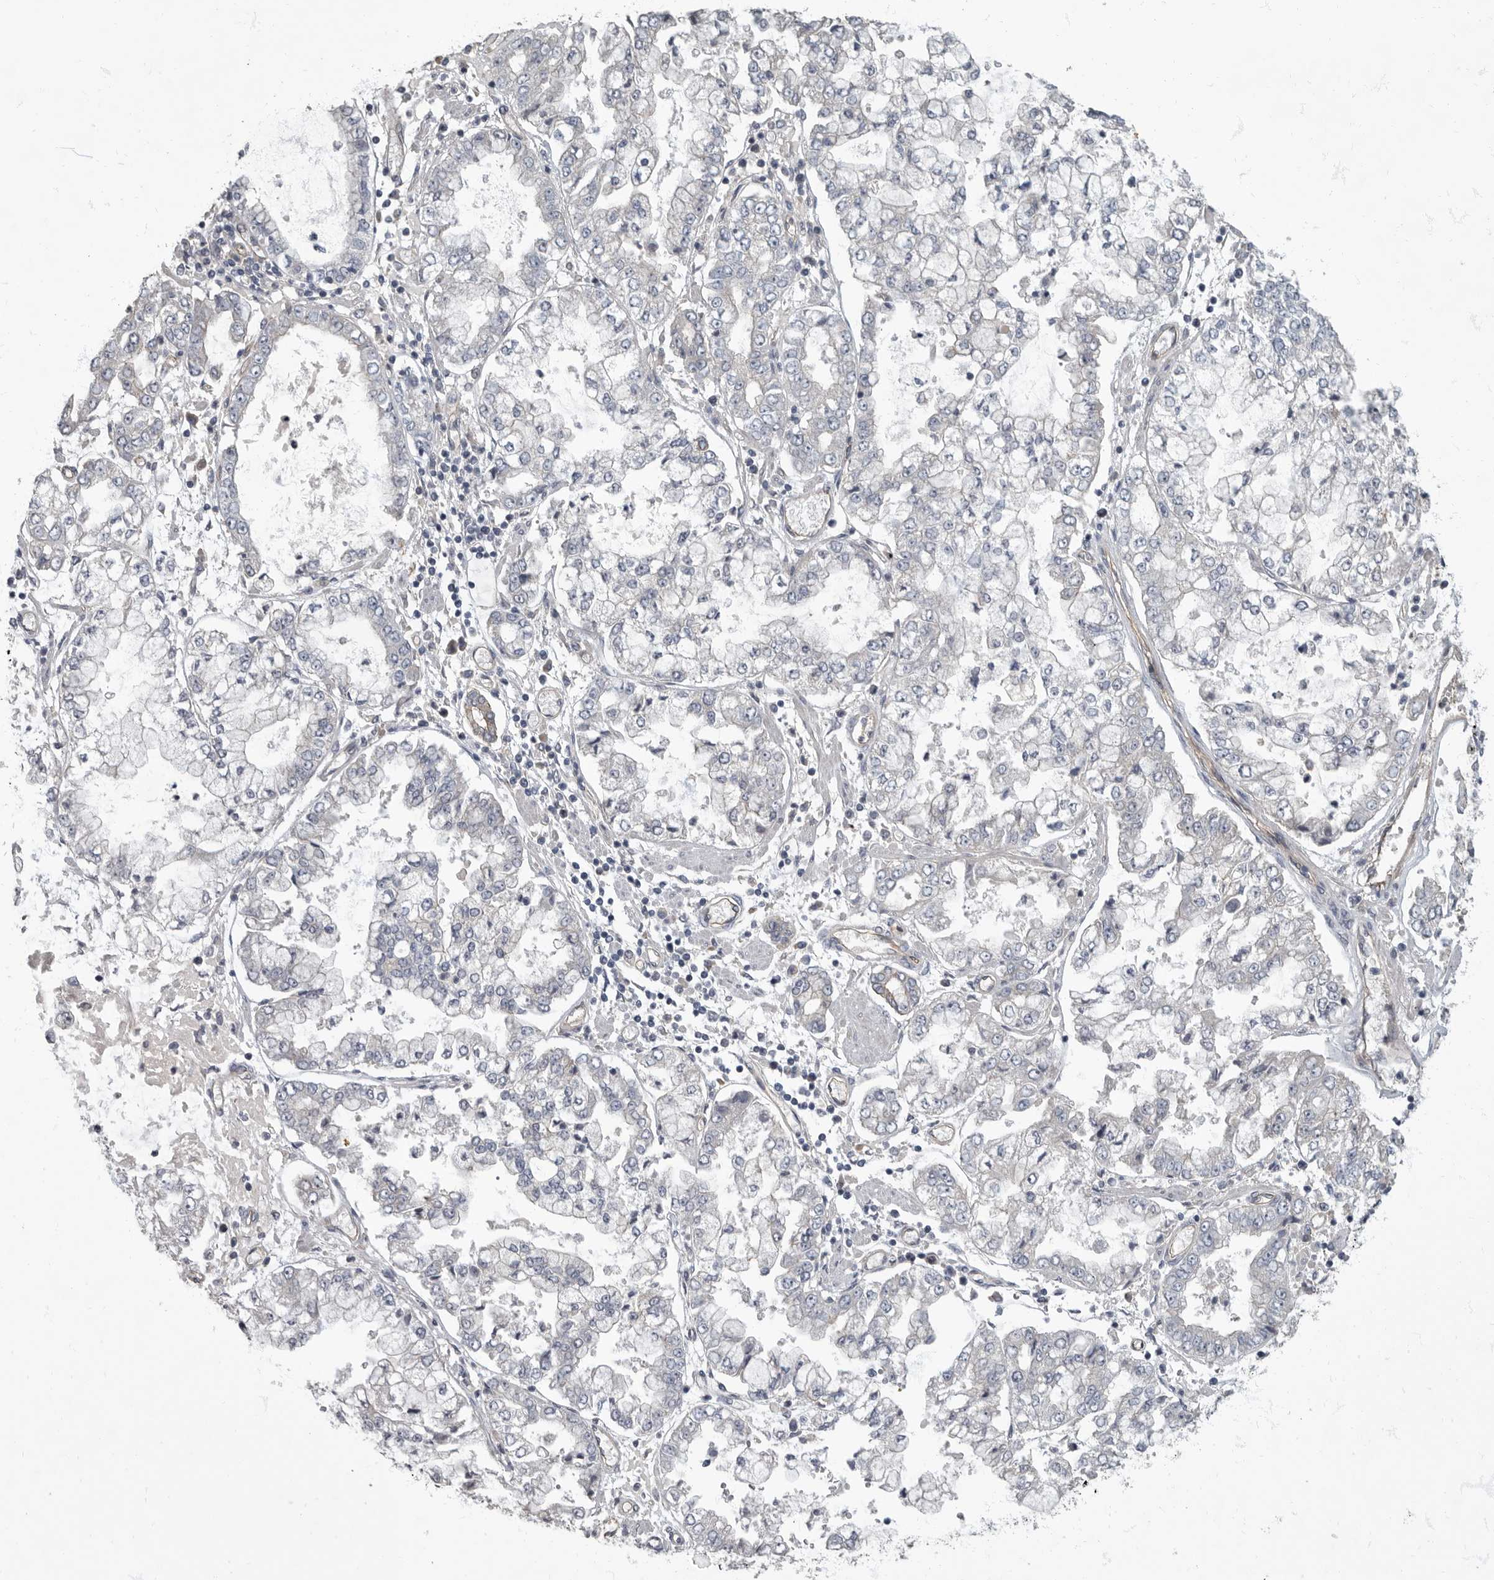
{"staining": {"intensity": "negative", "quantity": "none", "location": "none"}, "tissue": "stomach cancer", "cell_type": "Tumor cells", "image_type": "cancer", "snomed": [{"axis": "morphology", "description": "Adenocarcinoma, NOS"}, {"axis": "topography", "description": "Stomach"}], "caption": "Immunohistochemistry micrograph of neoplastic tissue: human stomach cancer stained with DAB (3,3'-diaminobenzidine) reveals no significant protein staining in tumor cells.", "gene": "PDK1", "patient": {"sex": "male", "age": 76}}